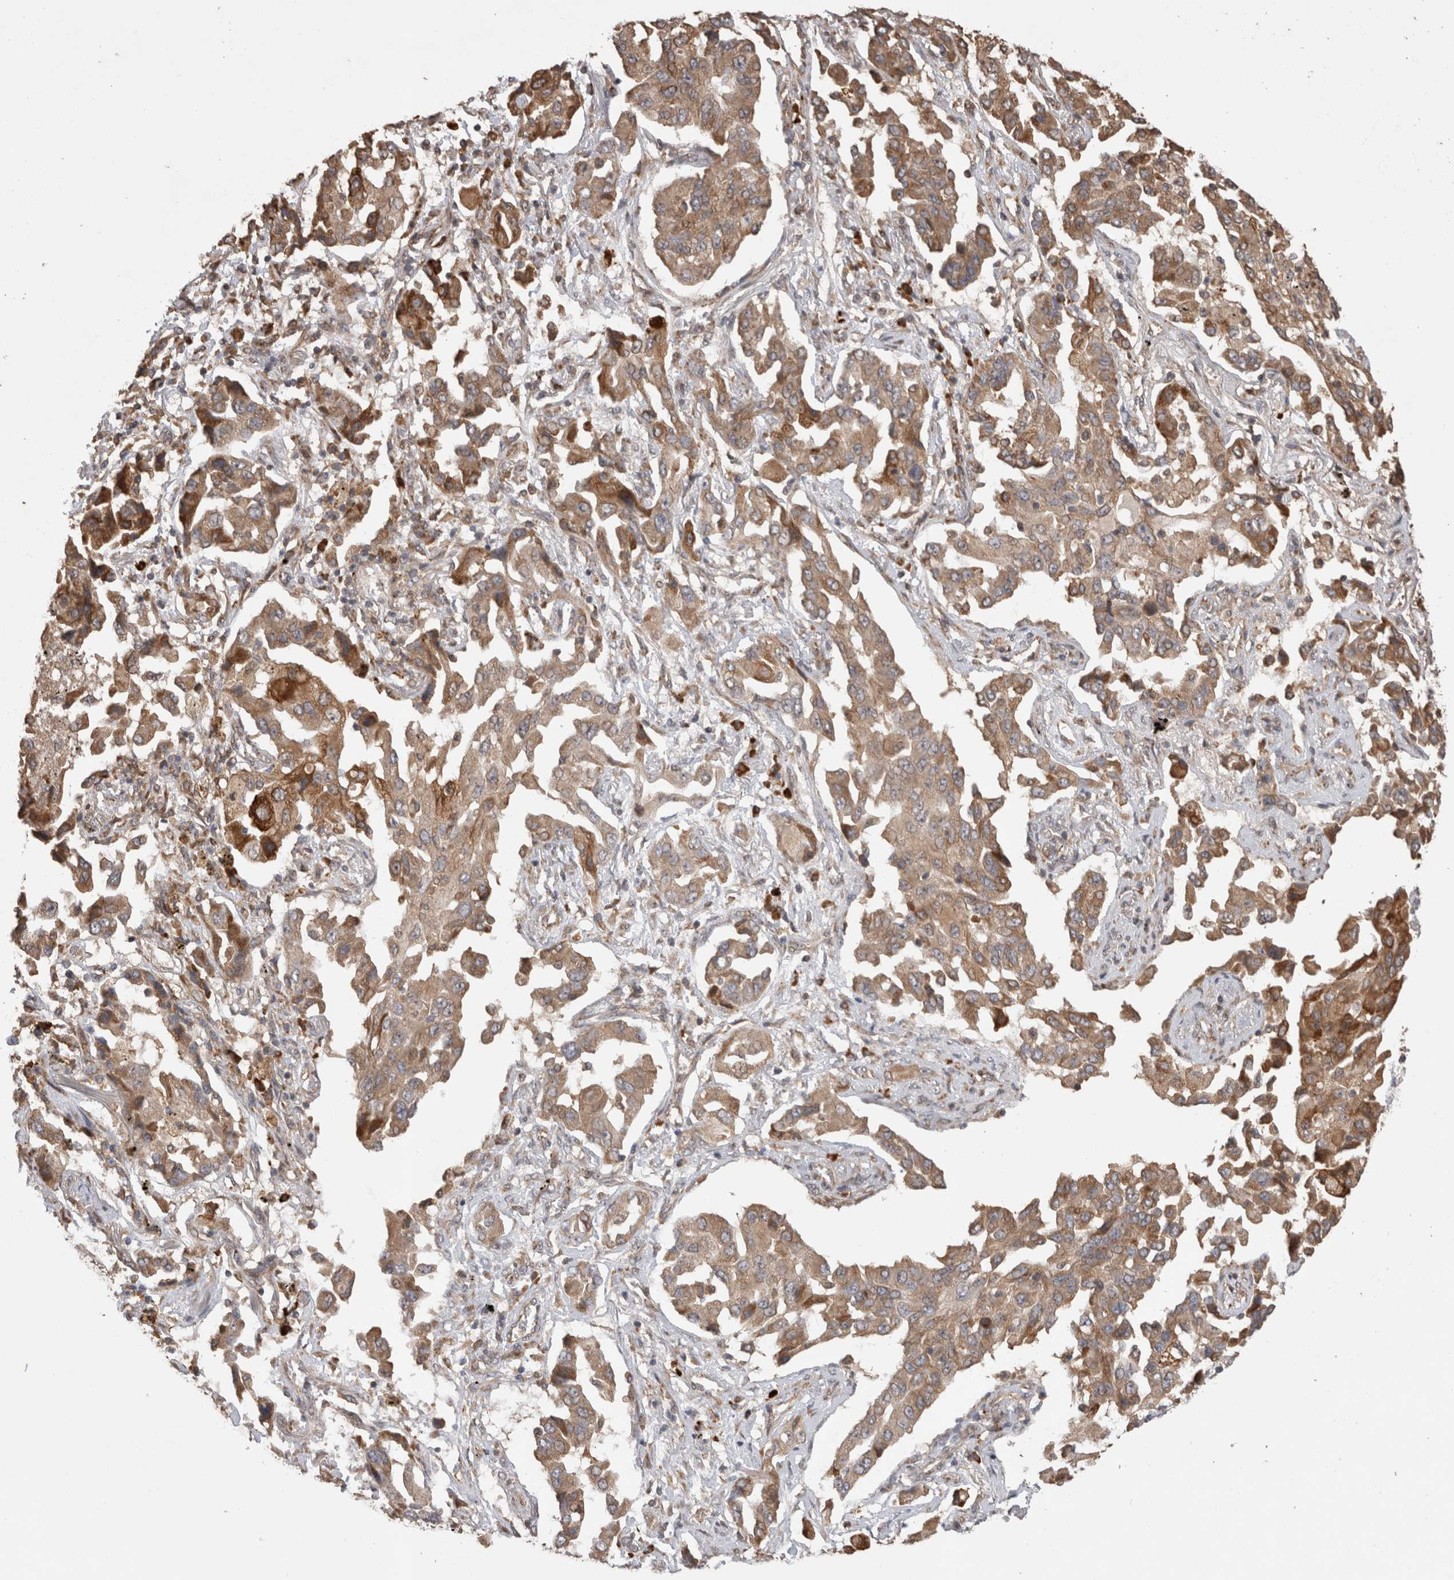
{"staining": {"intensity": "moderate", "quantity": ">75%", "location": "cytoplasmic/membranous"}, "tissue": "lung cancer", "cell_type": "Tumor cells", "image_type": "cancer", "snomed": [{"axis": "morphology", "description": "Adenocarcinoma, NOS"}, {"axis": "topography", "description": "Lung"}], "caption": "This is a histology image of IHC staining of lung cancer (adenocarcinoma), which shows moderate staining in the cytoplasmic/membranous of tumor cells.", "gene": "TBCE", "patient": {"sex": "female", "age": 65}}